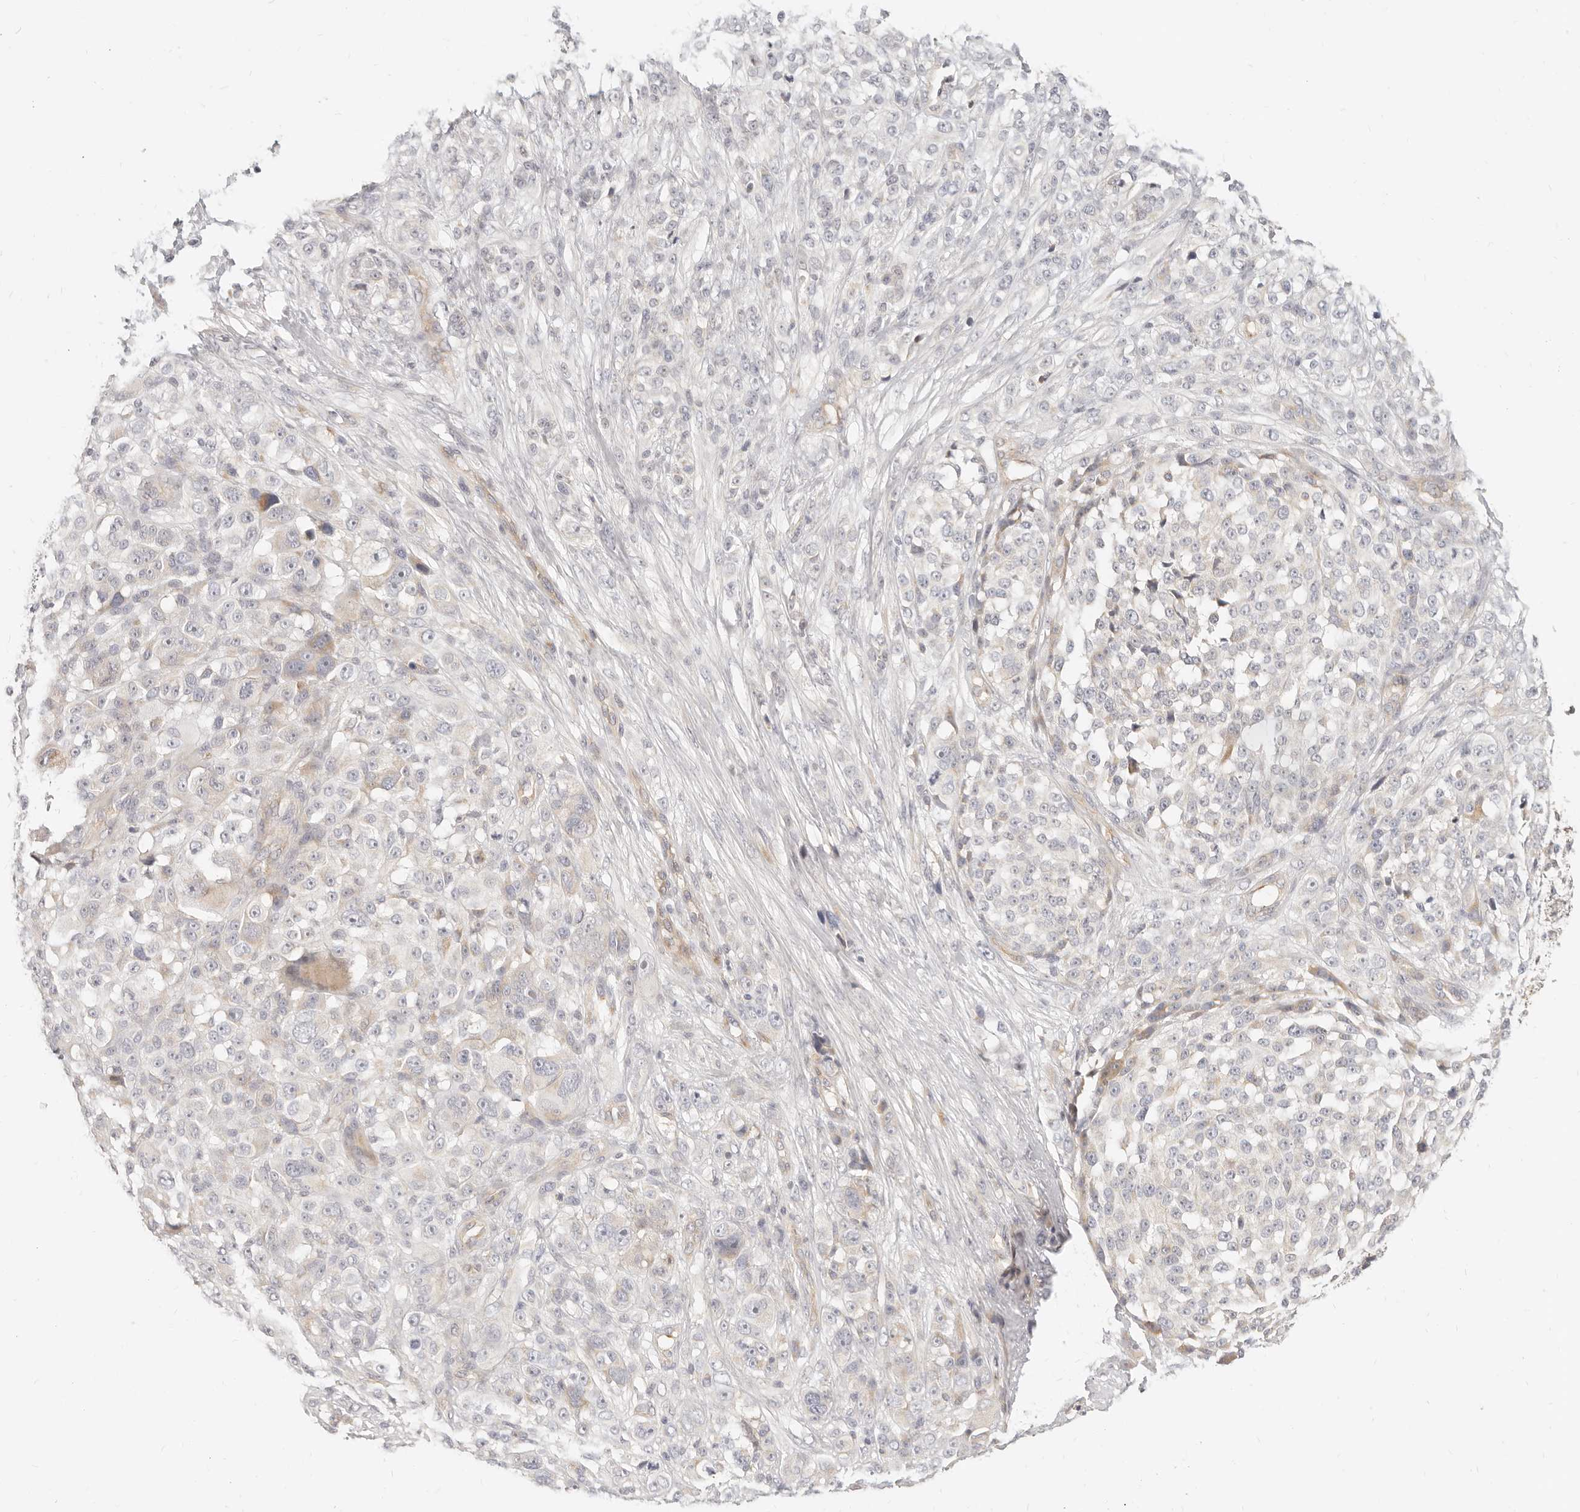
{"staining": {"intensity": "negative", "quantity": "none", "location": "none"}, "tissue": "melanoma", "cell_type": "Tumor cells", "image_type": "cancer", "snomed": [{"axis": "morphology", "description": "Malignant melanoma, NOS"}, {"axis": "topography", "description": "Skin"}], "caption": "IHC histopathology image of malignant melanoma stained for a protein (brown), which demonstrates no expression in tumor cells.", "gene": "LTB4R2", "patient": {"sex": "female", "age": 55}}